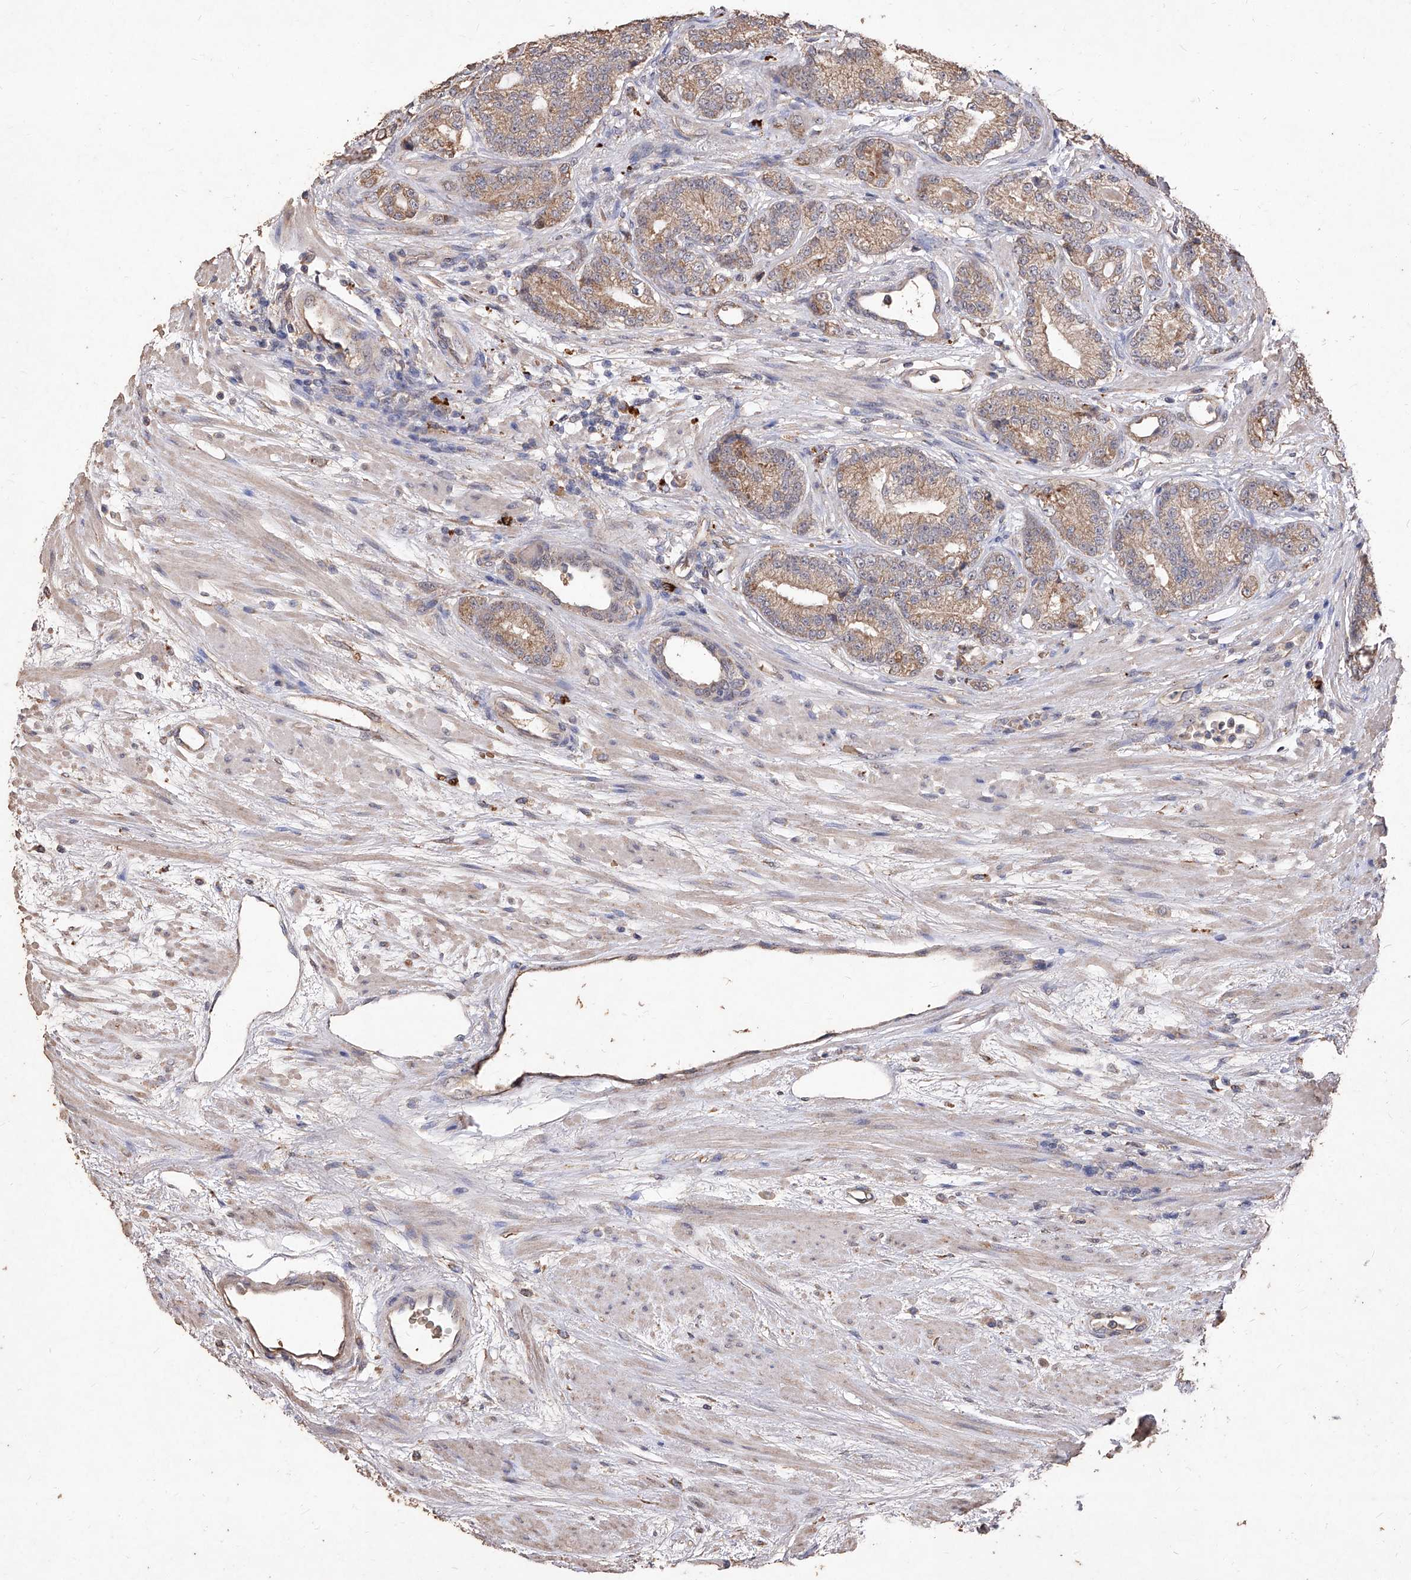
{"staining": {"intensity": "weak", "quantity": ">75%", "location": "cytoplasmic/membranous"}, "tissue": "prostate cancer", "cell_type": "Tumor cells", "image_type": "cancer", "snomed": [{"axis": "morphology", "description": "Adenocarcinoma, High grade"}, {"axis": "topography", "description": "Prostate"}], "caption": "Immunohistochemistry (DAB) staining of prostate cancer (adenocarcinoma (high-grade)) demonstrates weak cytoplasmic/membranous protein staining in about >75% of tumor cells.", "gene": "EML1", "patient": {"sex": "male", "age": 61}}